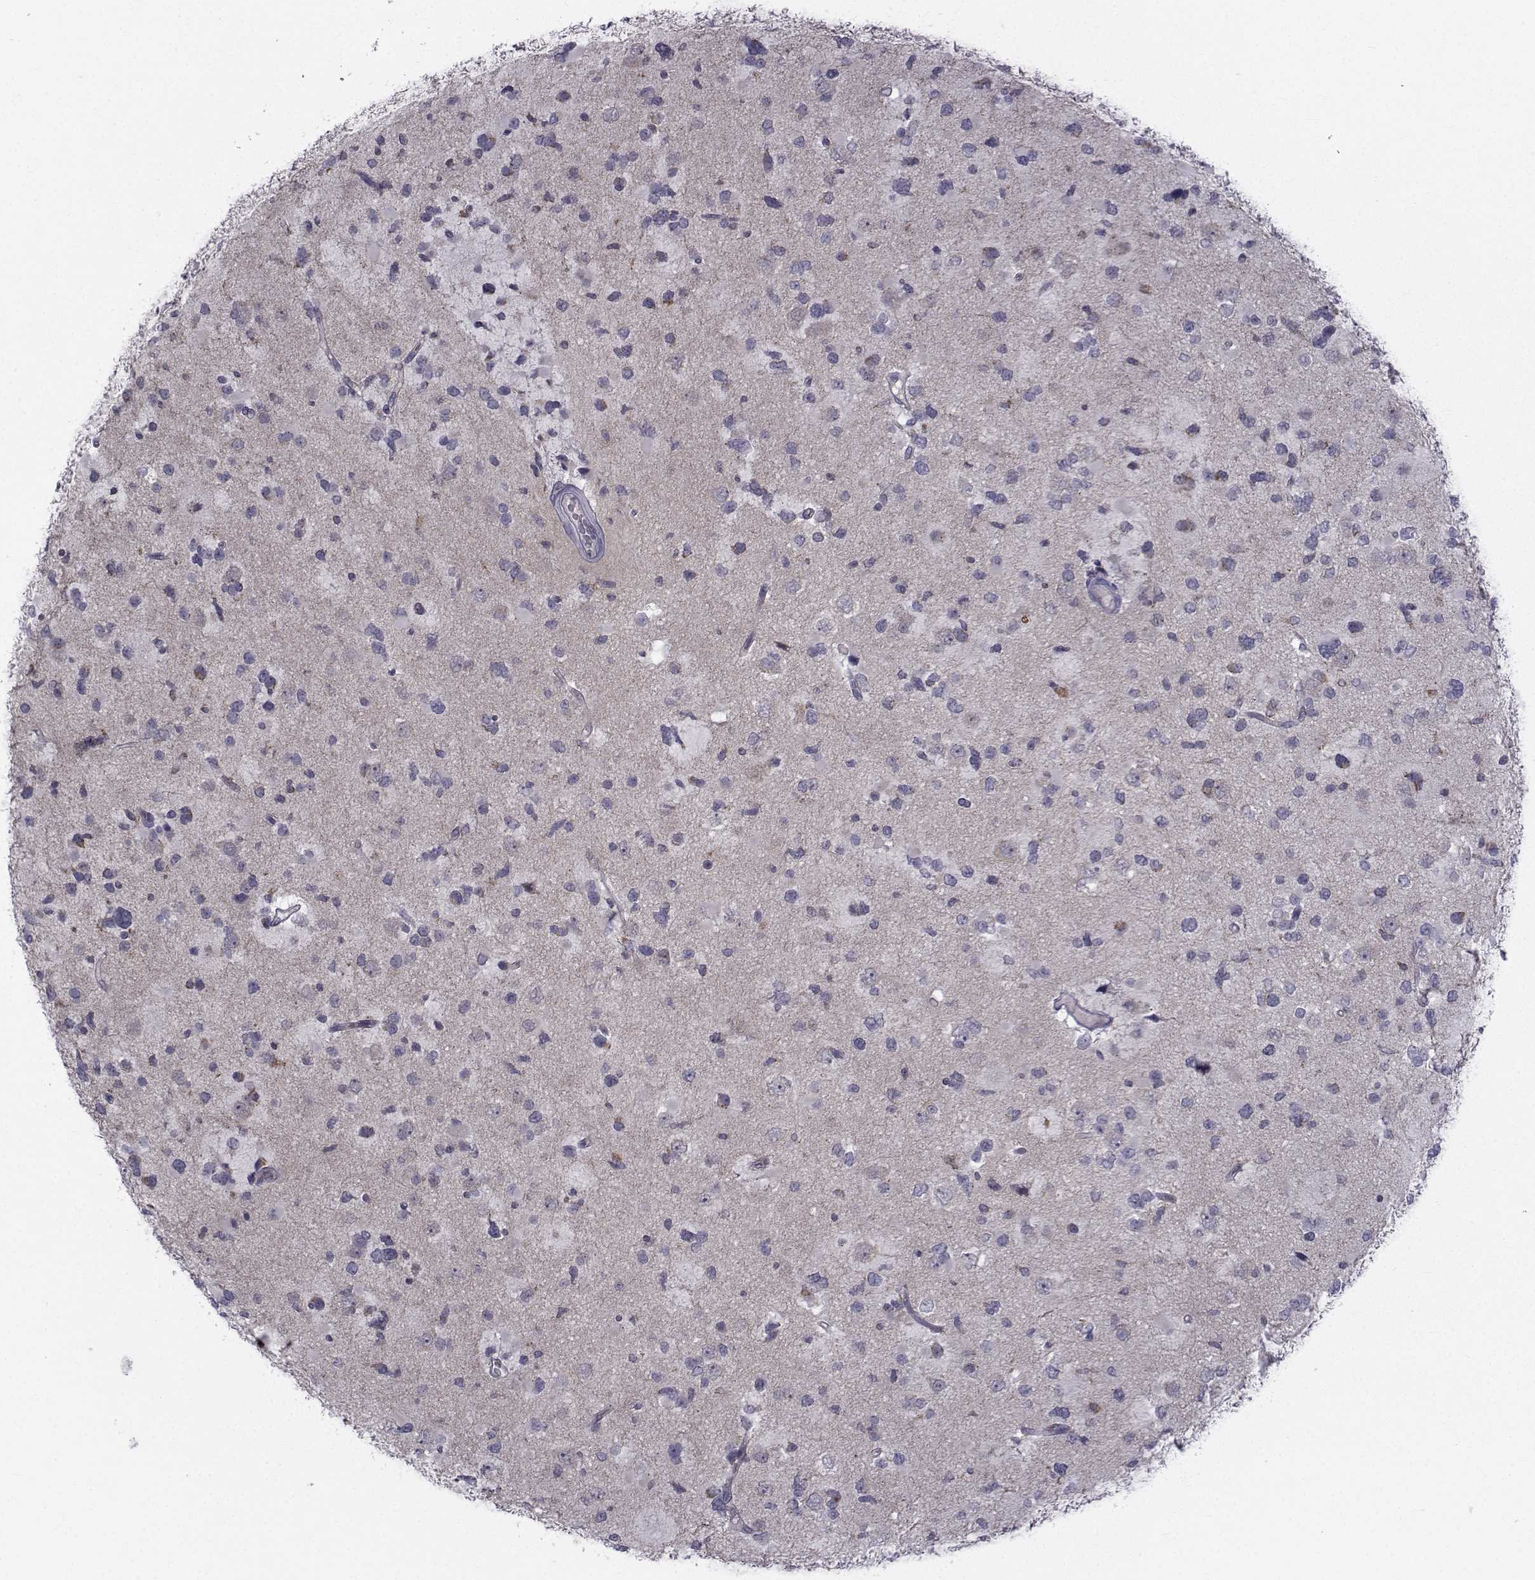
{"staining": {"intensity": "negative", "quantity": "none", "location": "none"}, "tissue": "glioma", "cell_type": "Tumor cells", "image_type": "cancer", "snomed": [{"axis": "morphology", "description": "Glioma, malignant, Low grade"}, {"axis": "topography", "description": "Brain"}], "caption": "Immunohistochemical staining of glioma displays no significant expression in tumor cells.", "gene": "ANGPT1", "patient": {"sex": "female", "age": 32}}